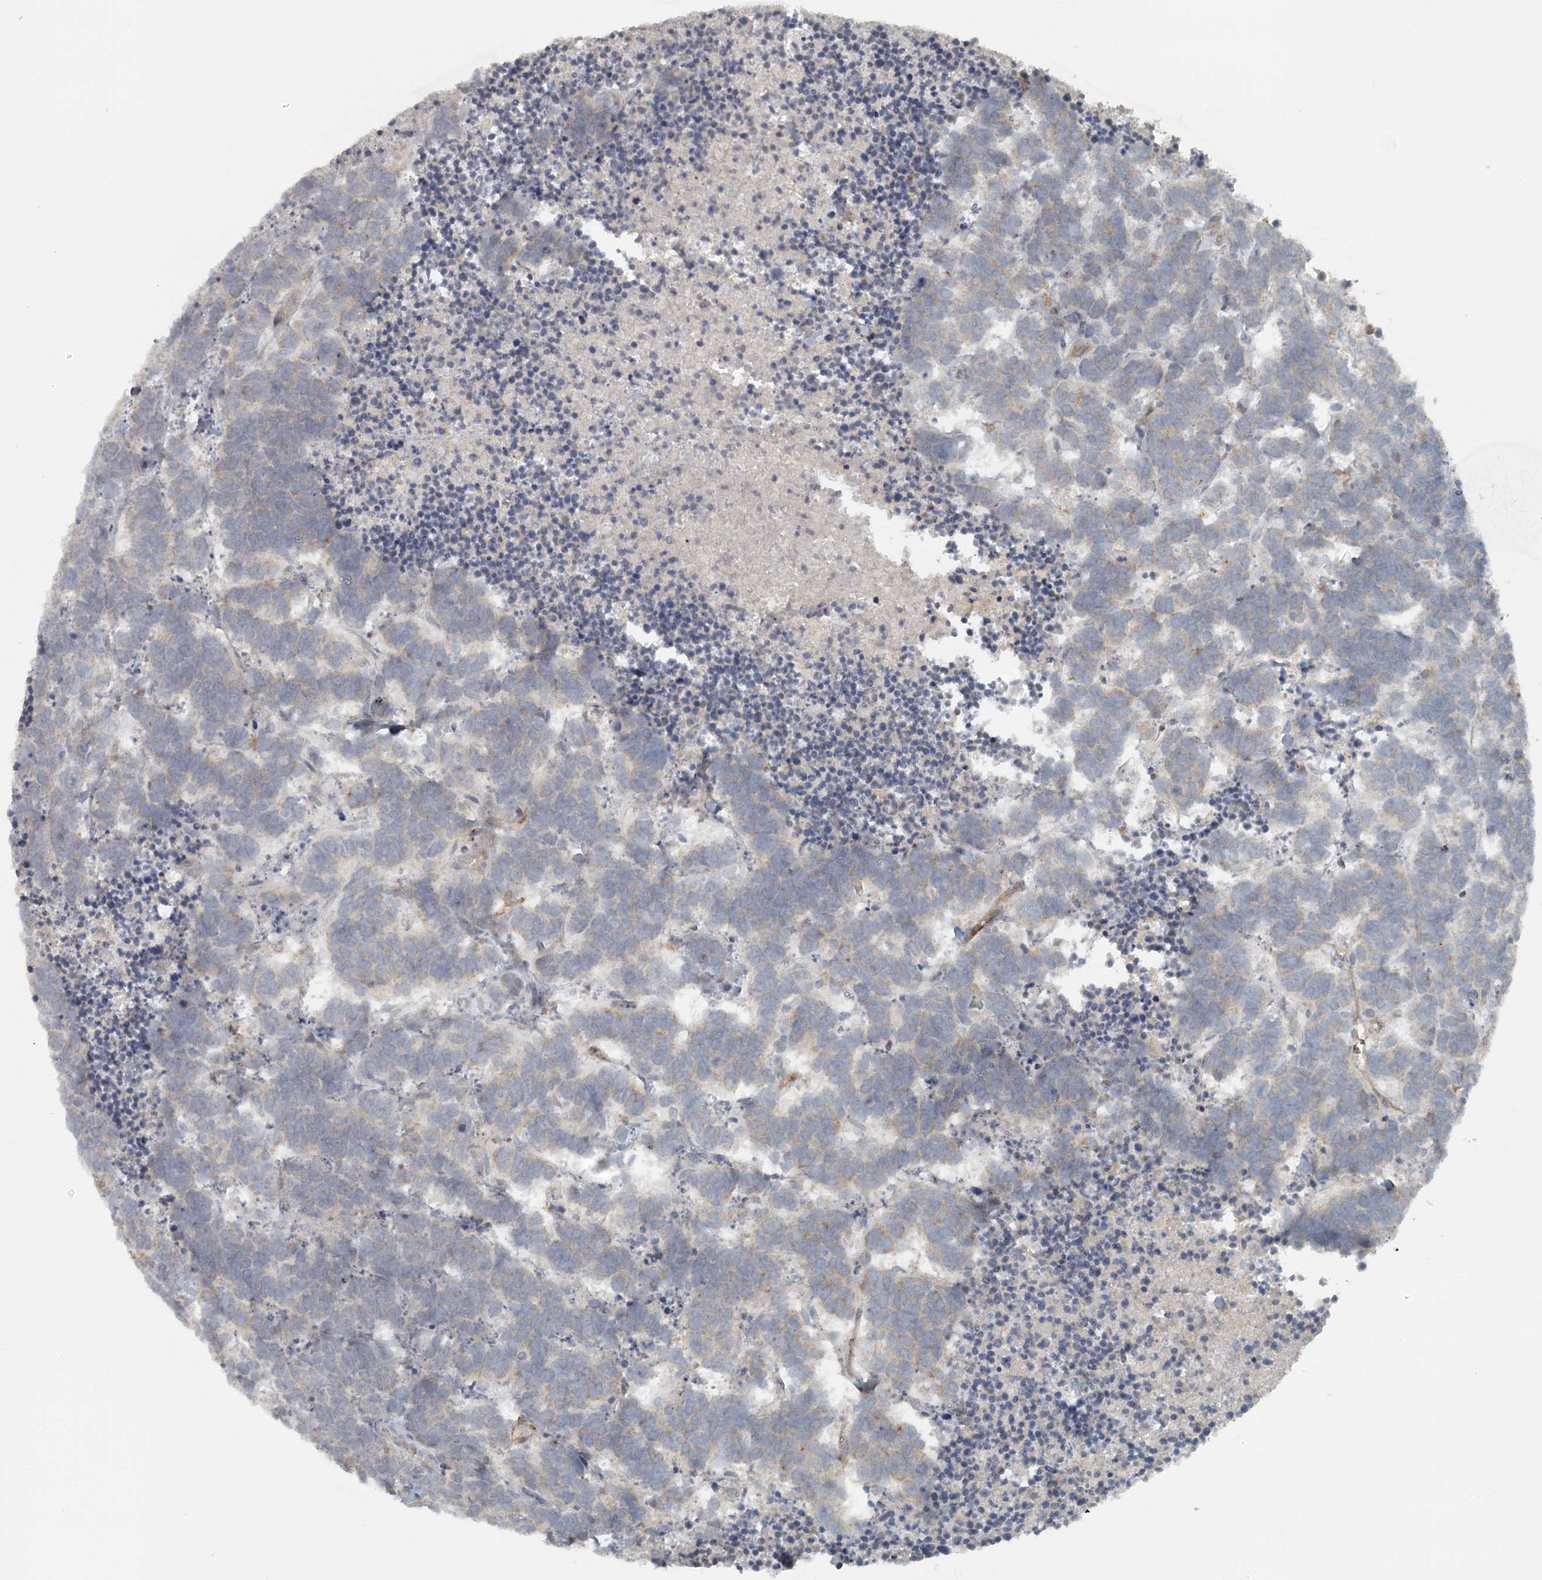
{"staining": {"intensity": "weak", "quantity": "<25%", "location": "cytoplasmic/membranous"}, "tissue": "carcinoid", "cell_type": "Tumor cells", "image_type": "cancer", "snomed": [{"axis": "morphology", "description": "Carcinoma, NOS"}, {"axis": "morphology", "description": "Carcinoid, malignant, NOS"}, {"axis": "topography", "description": "Urinary bladder"}], "caption": "Tumor cells are negative for brown protein staining in carcinoid (malignant). The staining is performed using DAB brown chromogen with nuclei counter-stained in using hematoxylin.", "gene": "SLC39A8", "patient": {"sex": "male", "age": 57}}